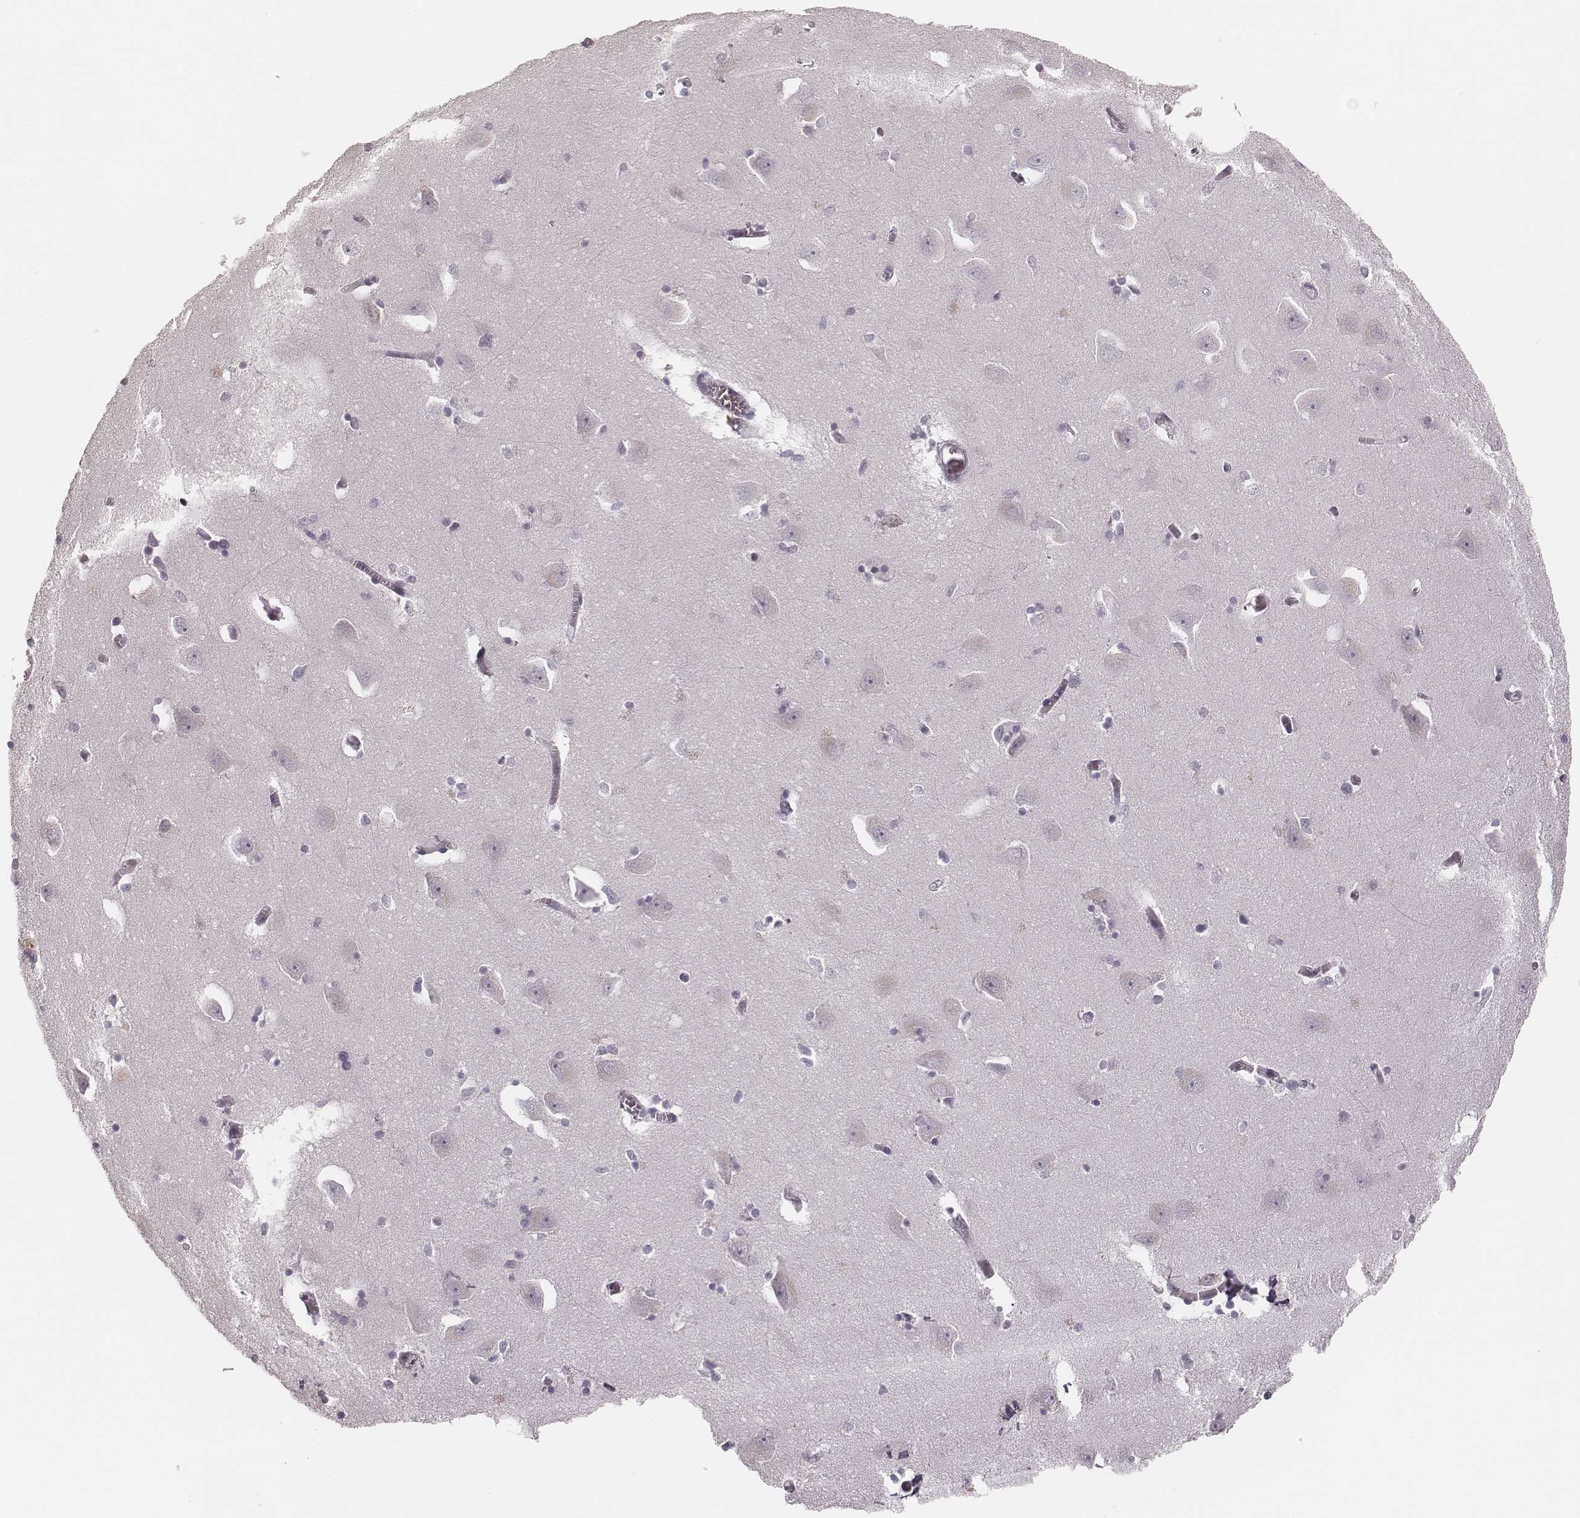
{"staining": {"intensity": "negative", "quantity": "none", "location": "none"}, "tissue": "caudate", "cell_type": "Glial cells", "image_type": "normal", "snomed": [{"axis": "morphology", "description": "Normal tissue, NOS"}, {"axis": "topography", "description": "Lateral ventricle wall"}, {"axis": "topography", "description": "Hippocampus"}], "caption": "Caudate was stained to show a protein in brown. There is no significant expression in glial cells. (Immunohistochemistry (ihc), brightfield microscopy, high magnification).", "gene": "MSX1", "patient": {"sex": "female", "age": 63}}